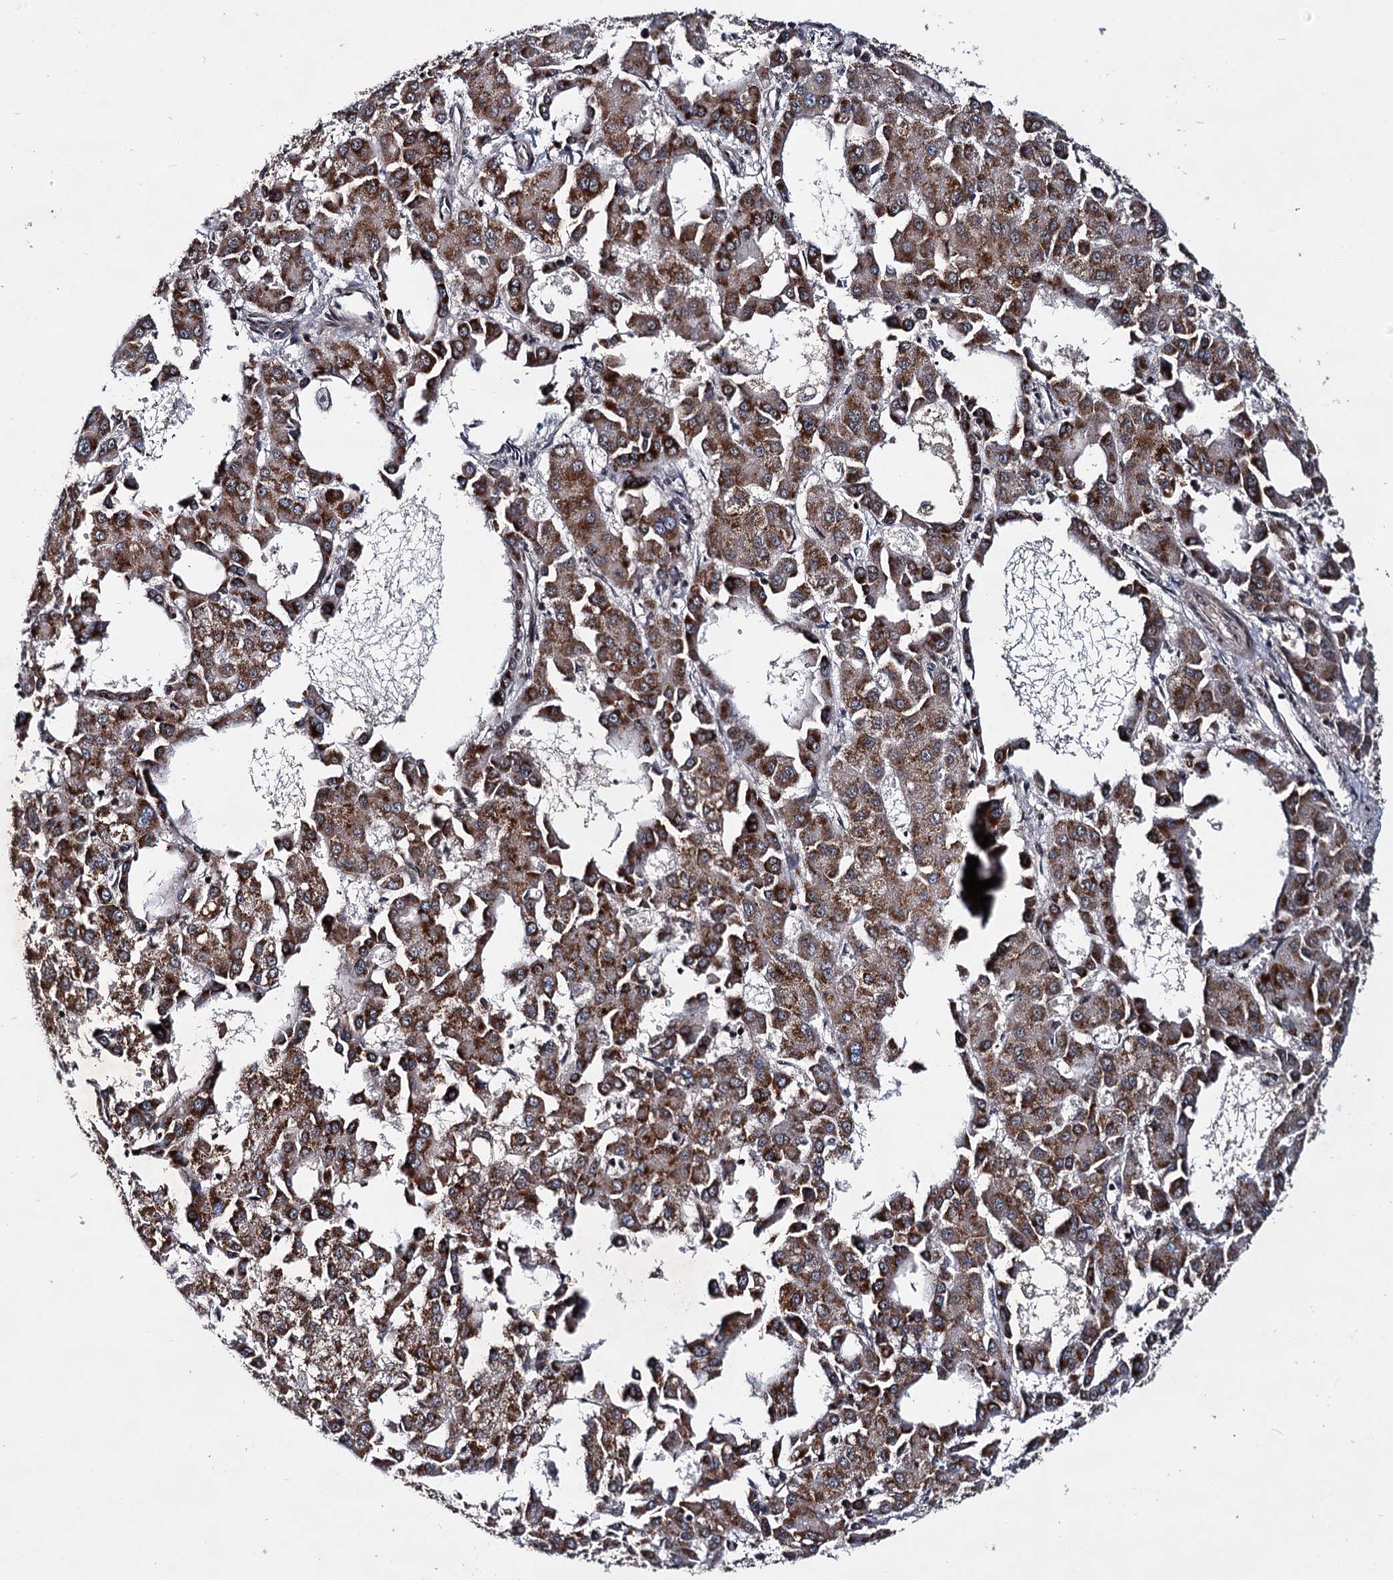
{"staining": {"intensity": "strong", "quantity": ">75%", "location": "cytoplasmic/membranous"}, "tissue": "liver cancer", "cell_type": "Tumor cells", "image_type": "cancer", "snomed": [{"axis": "morphology", "description": "Carcinoma, Hepatocellular, NOS"}, {"axis": "topography", "description": "Liver"}], "caption": "Hepatocellular carcinoma (liver) was stained to show a protein in brown. There is high levels of strong cytoplasmic/membranous staining in approximately >75% of tumor cells. The protein of interest is shown in brown color, while the nuclei are stained blue.", "gene": "ABLIM1", "patient": {"sex": "male", "age": 47}}